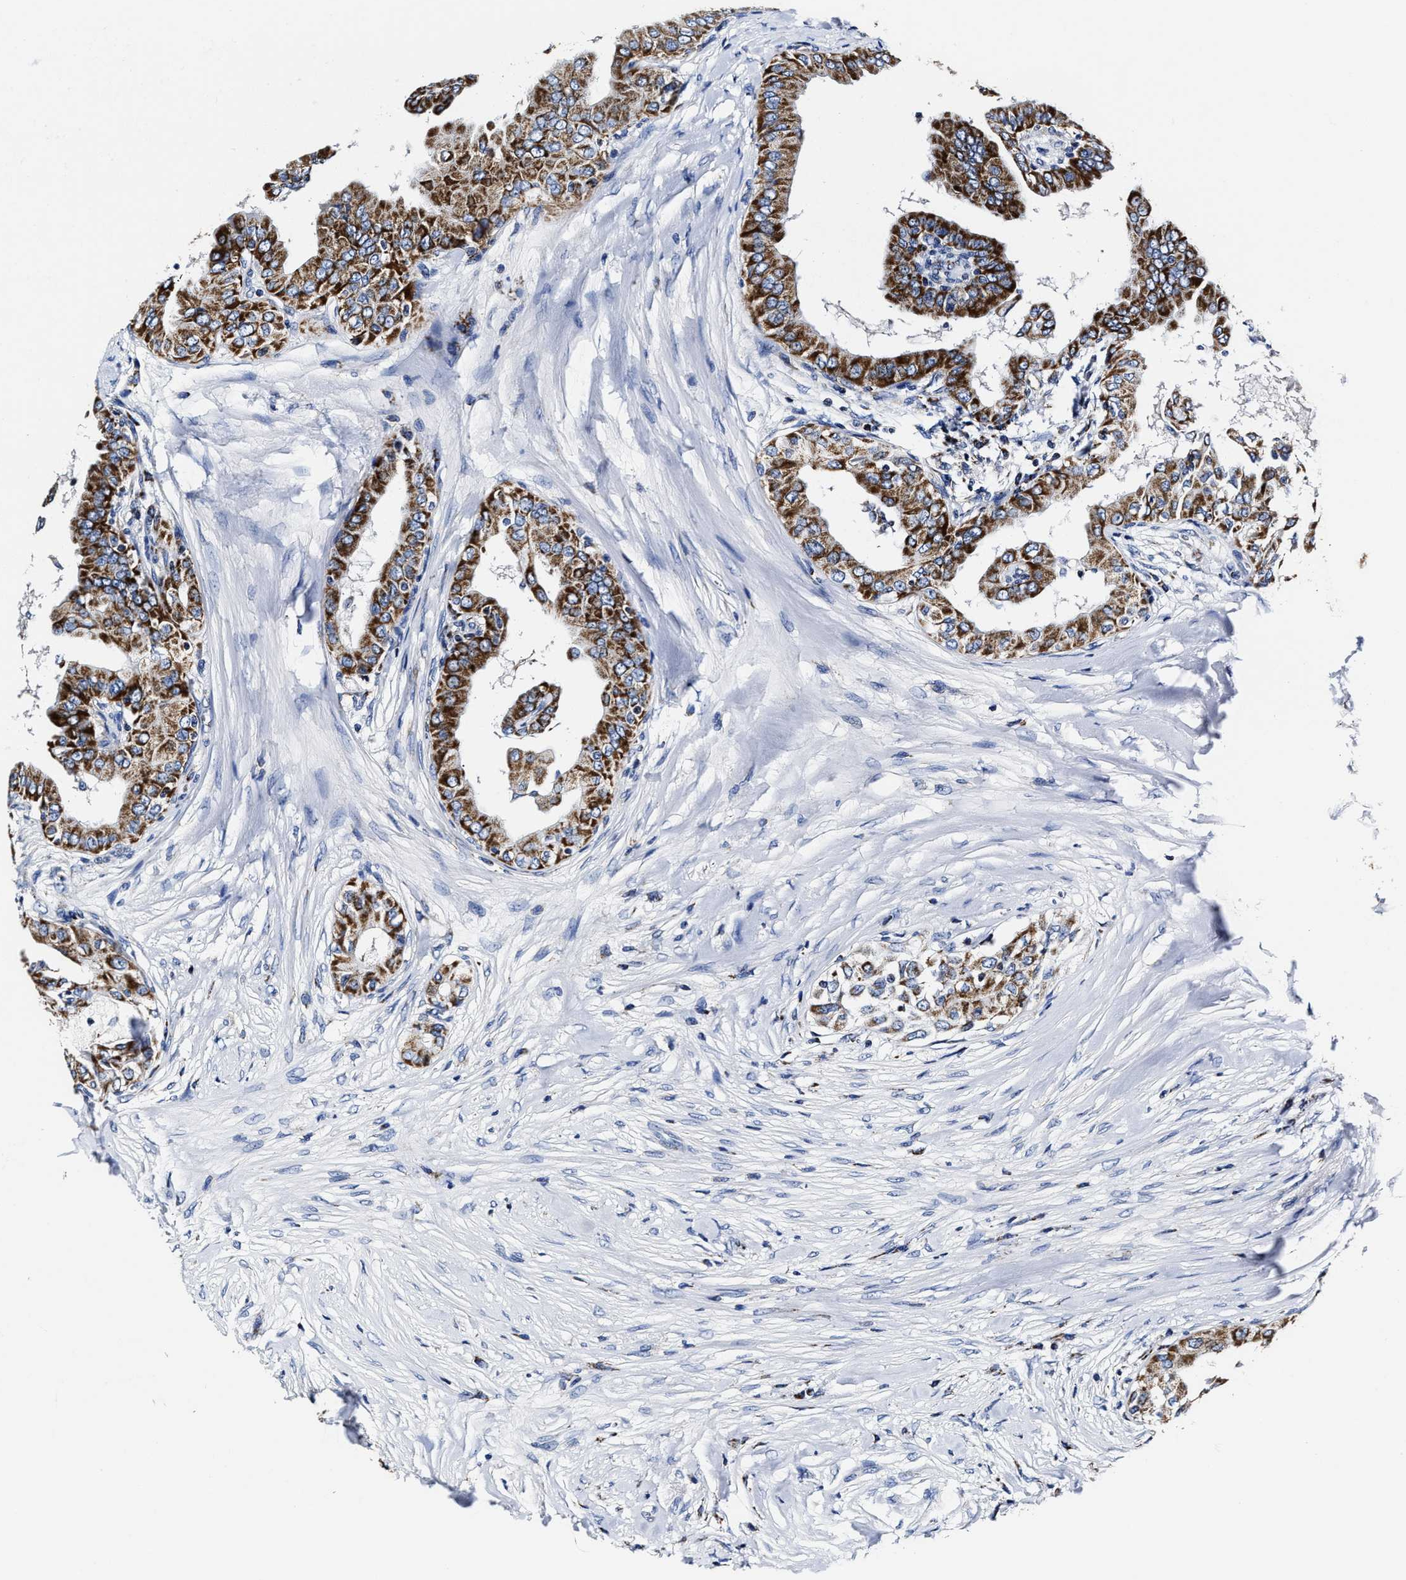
{"staining": {"intensity": "strong", "quantity": ">75%", "location": "cytoplasmic/membranous"}, "tissue": "thyroid cancer", "cell_type": "Tumor cells", "image_type": "cancer", "snomed": [{"axis": "morphology", "description": "Papillary adenocarcinoma, NOS"}, {"axis": "topography", "description": "Thyroid gland"}], "caption": "Approximately >75% of tumor cells in thyroid papillary adenocarcinoma show strong cytoplasmic/membranous protein expression as visualized by brown immunohistochemical staining.", "gene": "HINT2", "patient": {"sex": "male", "age": 33}}